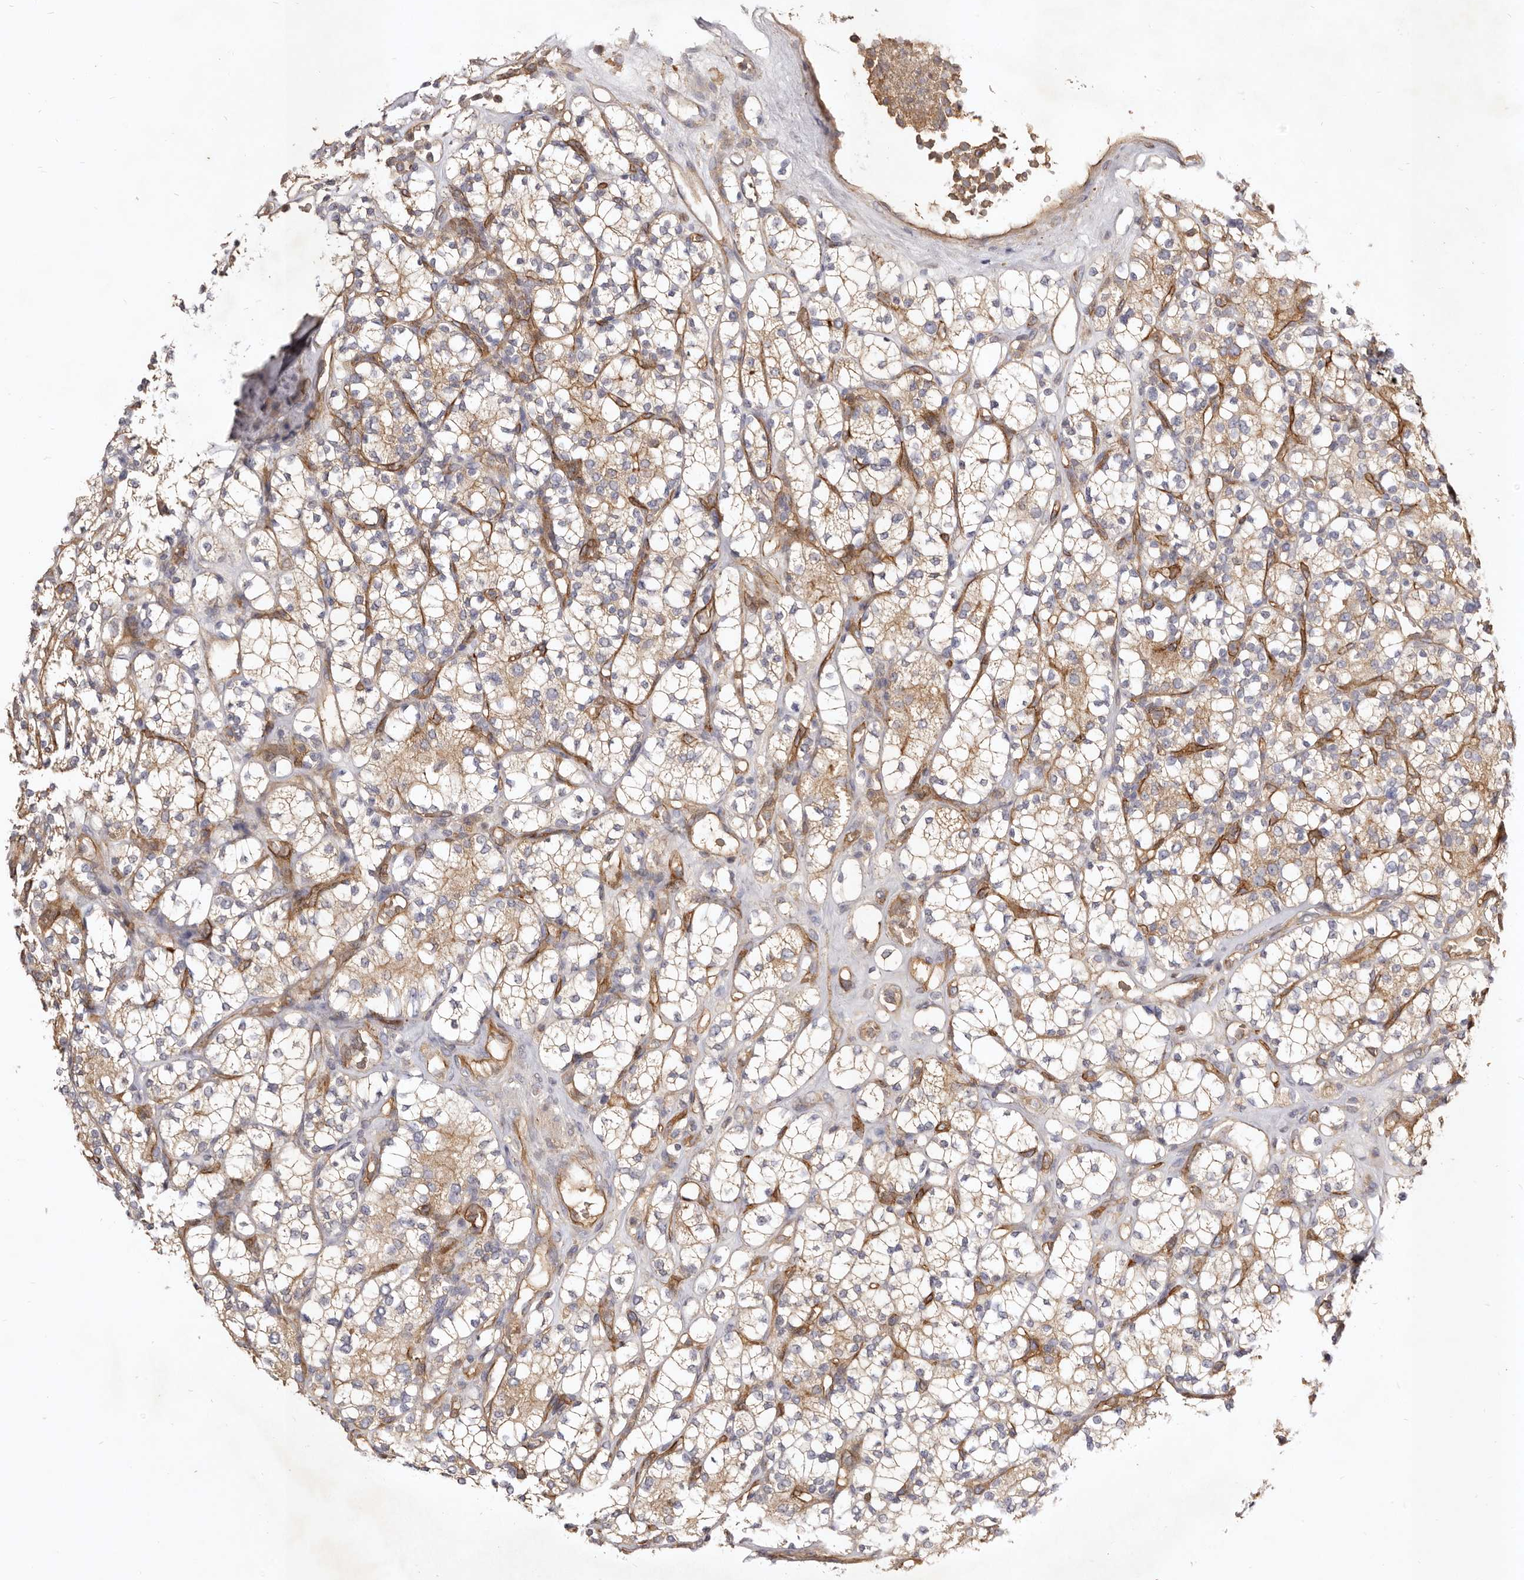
{"staining": {"intensity": "weak", "quantity": "25%-75%", "location": "cytoplasmic/membranous"}, "tissue": "renal cancer", "cell_type": "Tumor cells", "image_type": "cancer", "snomed": [{"axis": "morphology", "description": "Adenocarcinoma, NOS"}, {"axis": "topography", "description": "Kidney"}], "caption": "Adenocarcinoma (renal) stained with a protein marker displays weak staining in tumor cells.", "gene": "ADAMTS9", "patient": {"sex": "male", "age": 77}}